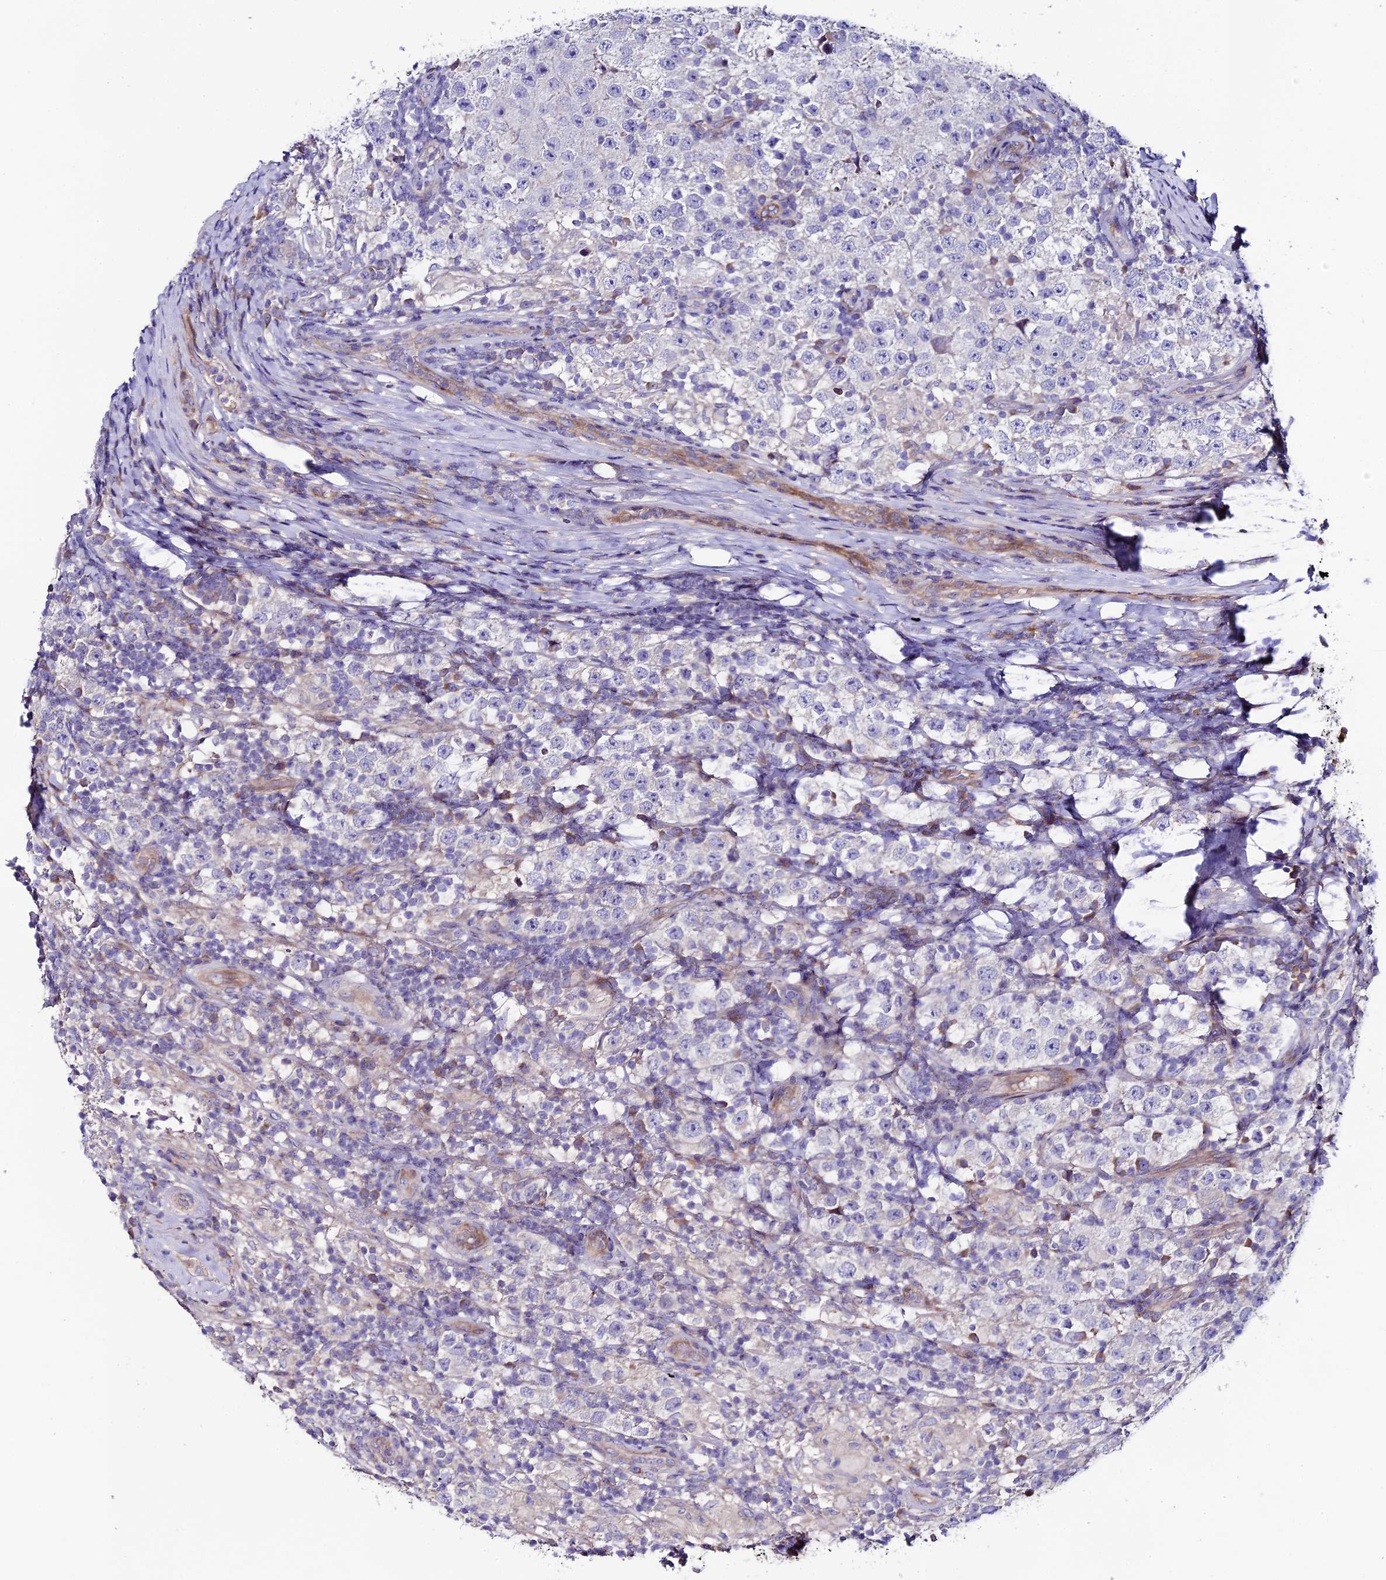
{"staining": {"intensity": "negative", "quantity": "none", "location": "none"}, "tissue": "testis cancer", "cell_type": "Tumor cells", "image_type": "cancer", "snomed": [{"axis": "morphology", "description": "Normal tissue, NOS"}, {"axis": "morphology", "description": "Urothelial carcinoma, High grade"}, {"axis": "morphology", "description": "Seminoma, NOS"}, {"axis": "morphology", "description": "Carcinoma, Embryonal, NOS"}, {"axis": "topography", "description": "Urinary bladder"}, {"axis": "topography", "description": "Testis"}], "caption": "IHC image of human testis cancer stained for a protein (brown), which displays no positivity in tumor cells. (DAB IHC with hematoxylin counter stain).", "gene": "PIGU", "patient": {"sex": "male", "age": 41}}